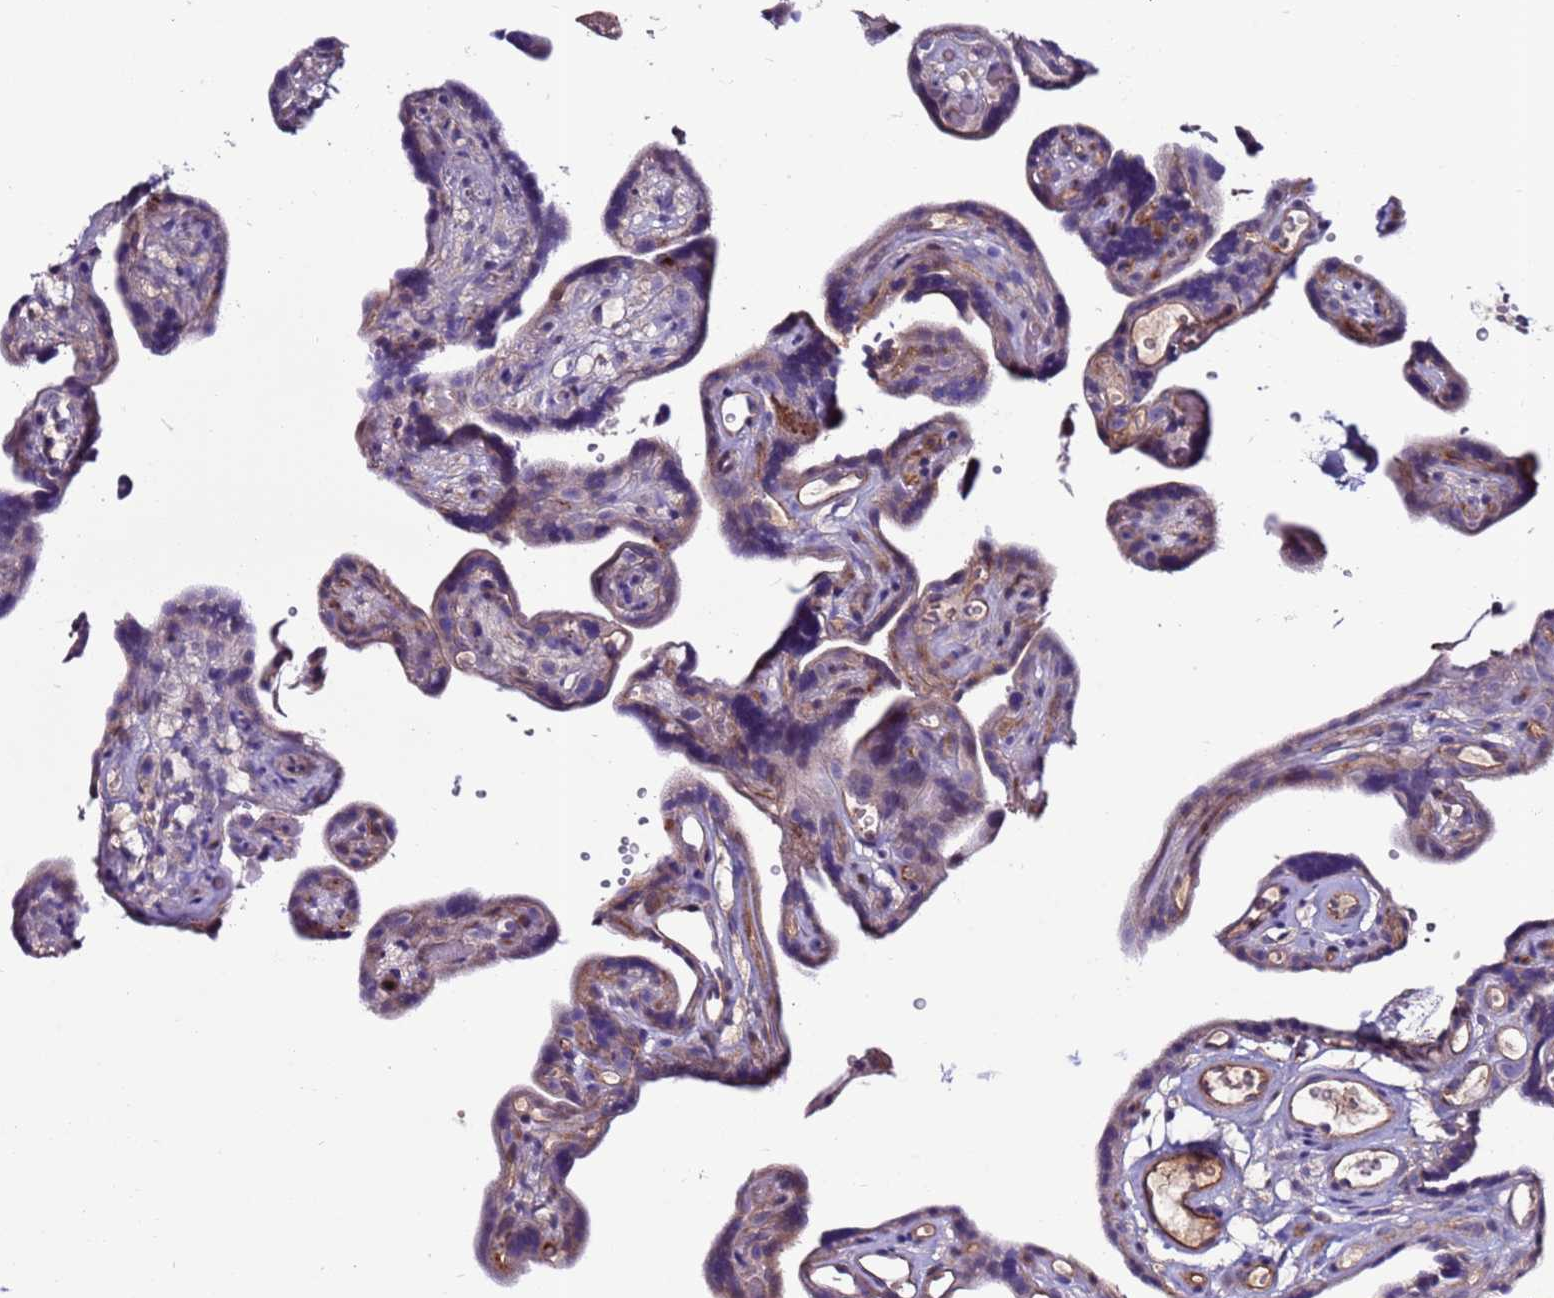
{"staining": {"intensity": "strong", "quantity": "25%-75%", "location": "cytoplasmic/membranous"}, "tissue": "placenta", "cell_type": "Decidual cells", "image_type": "normal", "snomed": [{"axis": "morphology", "description": "Normal tissue, NOS"}, {"axis": "topography", "description": "Placenta"}], "caption": "Immunohistochemical staining of benign placenta exhibits 25%-75% levels of strong cytoplasmic/membranous protein expression in approximately 25%-75% of decidual cells. Using DAB (brown) and hematoxylin (blue) stains, captured at high magnification using brightfield microscopy.", "gene": "C8G", "patient": {"sex": "female", "age": 30}}